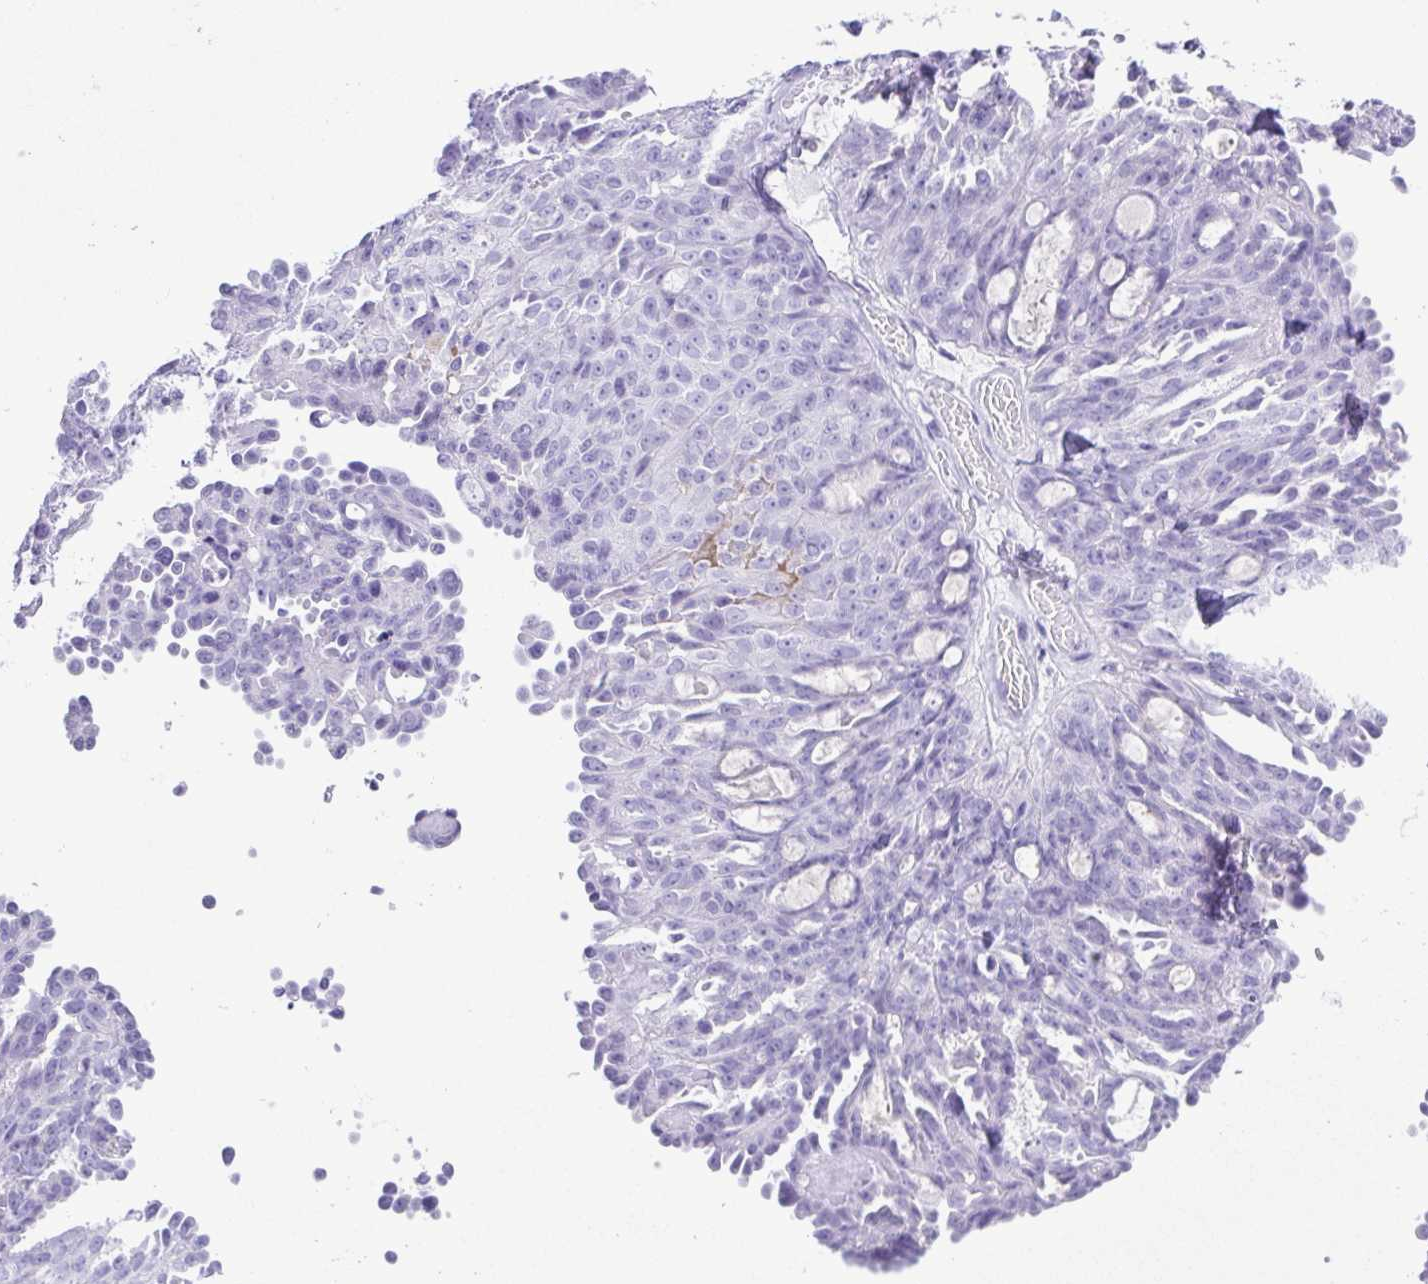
{"staining": {"intensity": "negative", "quantity": "none", "location": "none"}, "tissue": "ovarian cancer", "cell_type": "Tumor cells", "image_type": "cancer", "snomed": [{"axis": "morphology", "description": "Cystadenocarcinoma, serous, NOS"}, {"axis": "topography", "description": "Ovary"}], "caption": "There is no significant staining in tumor cells of ovarian serous cystadenocarcinoma.", "gene": "OVGP1", "patient": {"sex": "female", "age": 71}}